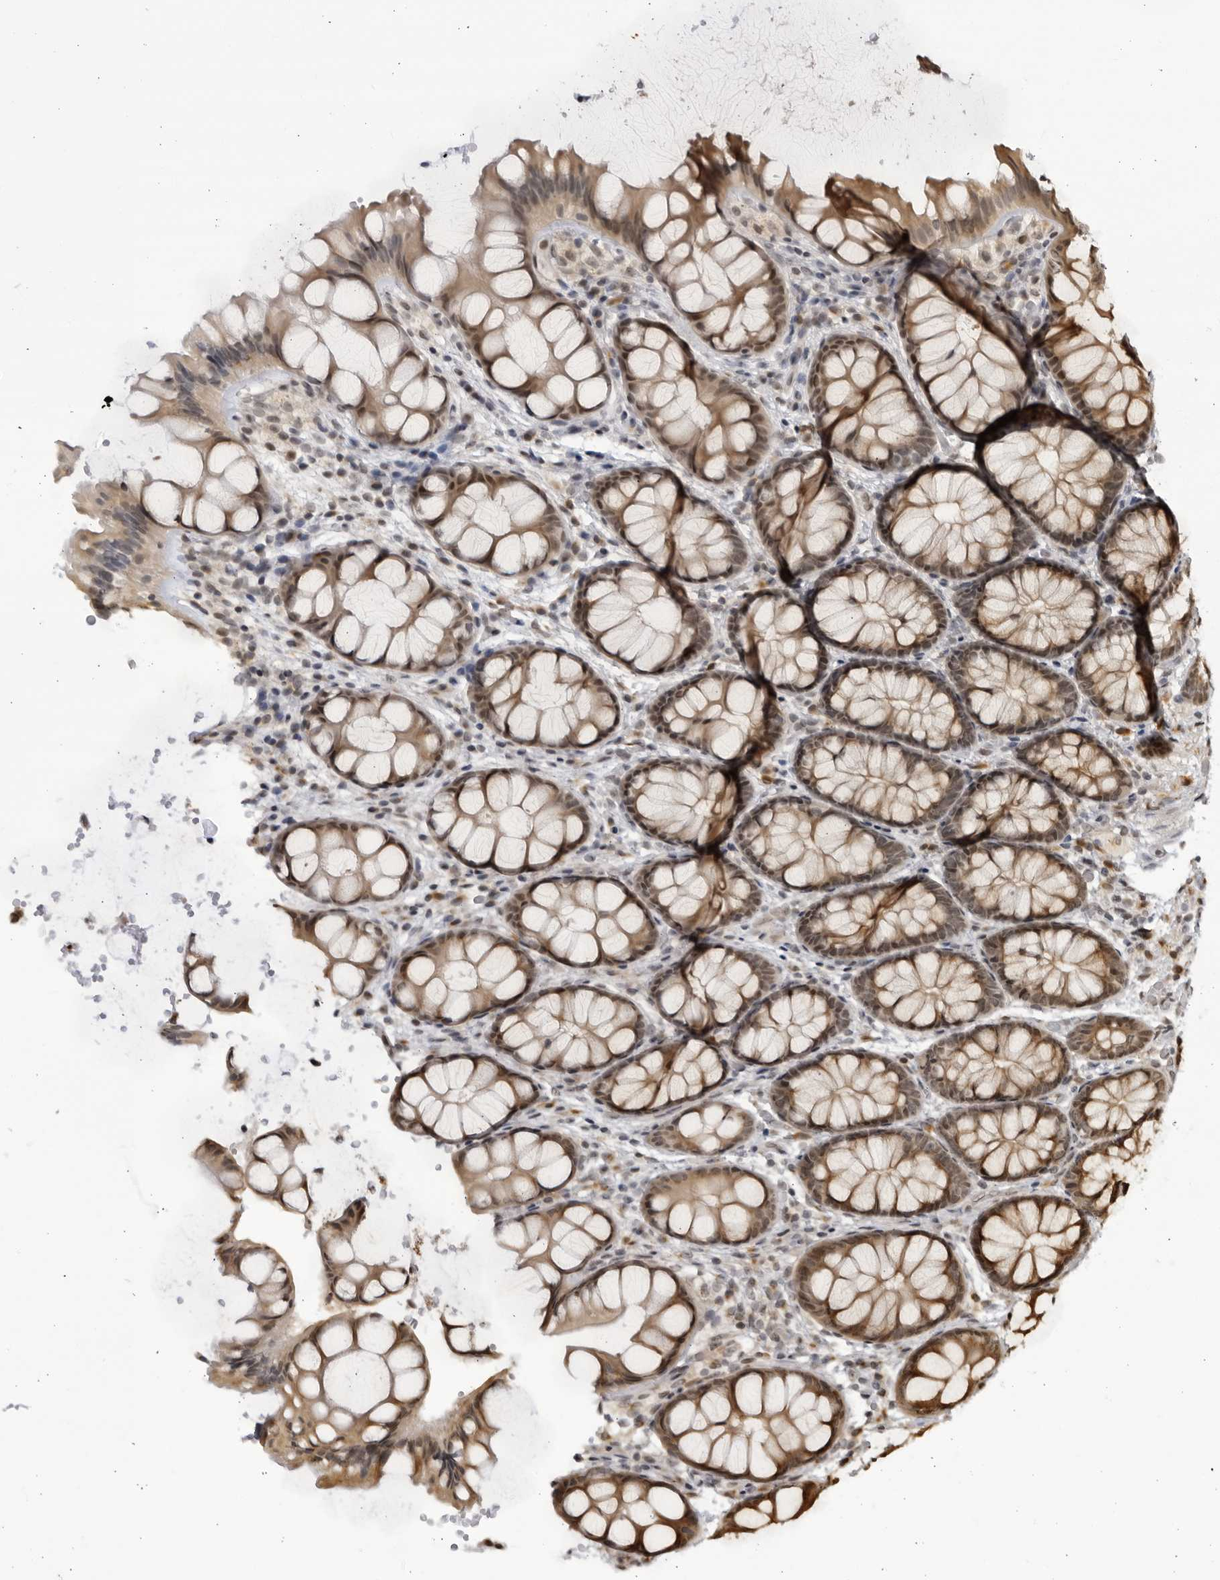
{"staining": {"intensity": "moderate", "quantity": ">75%", "location": "cytoplasmic/membranous,nuclear"}, "tissue": "colon", "cell_type": "Endothelial cells", "image_type": "normal", "snomed": [{"axis": "morphology", "description": "Normal tissue, NOS"}, {"axis": "topography", "description": "Colon"}], "caption": "Immunohistochemistry staining of normal colon, which demonstrates medium levels of moderate cytoplasmic/membranous,nuclear staining in about >75% of endothelial cells indicating moderate cytoplasmic/membranous,nuclear protein expression. The staining was performed using DAB (3,3'-diaminobenzidine) (brown) for protein detection and nuclei were counterstained in hematoxylin (blue).", "gene": "RASGEF1C", "patient": {"sex": "male", "age": 47}}